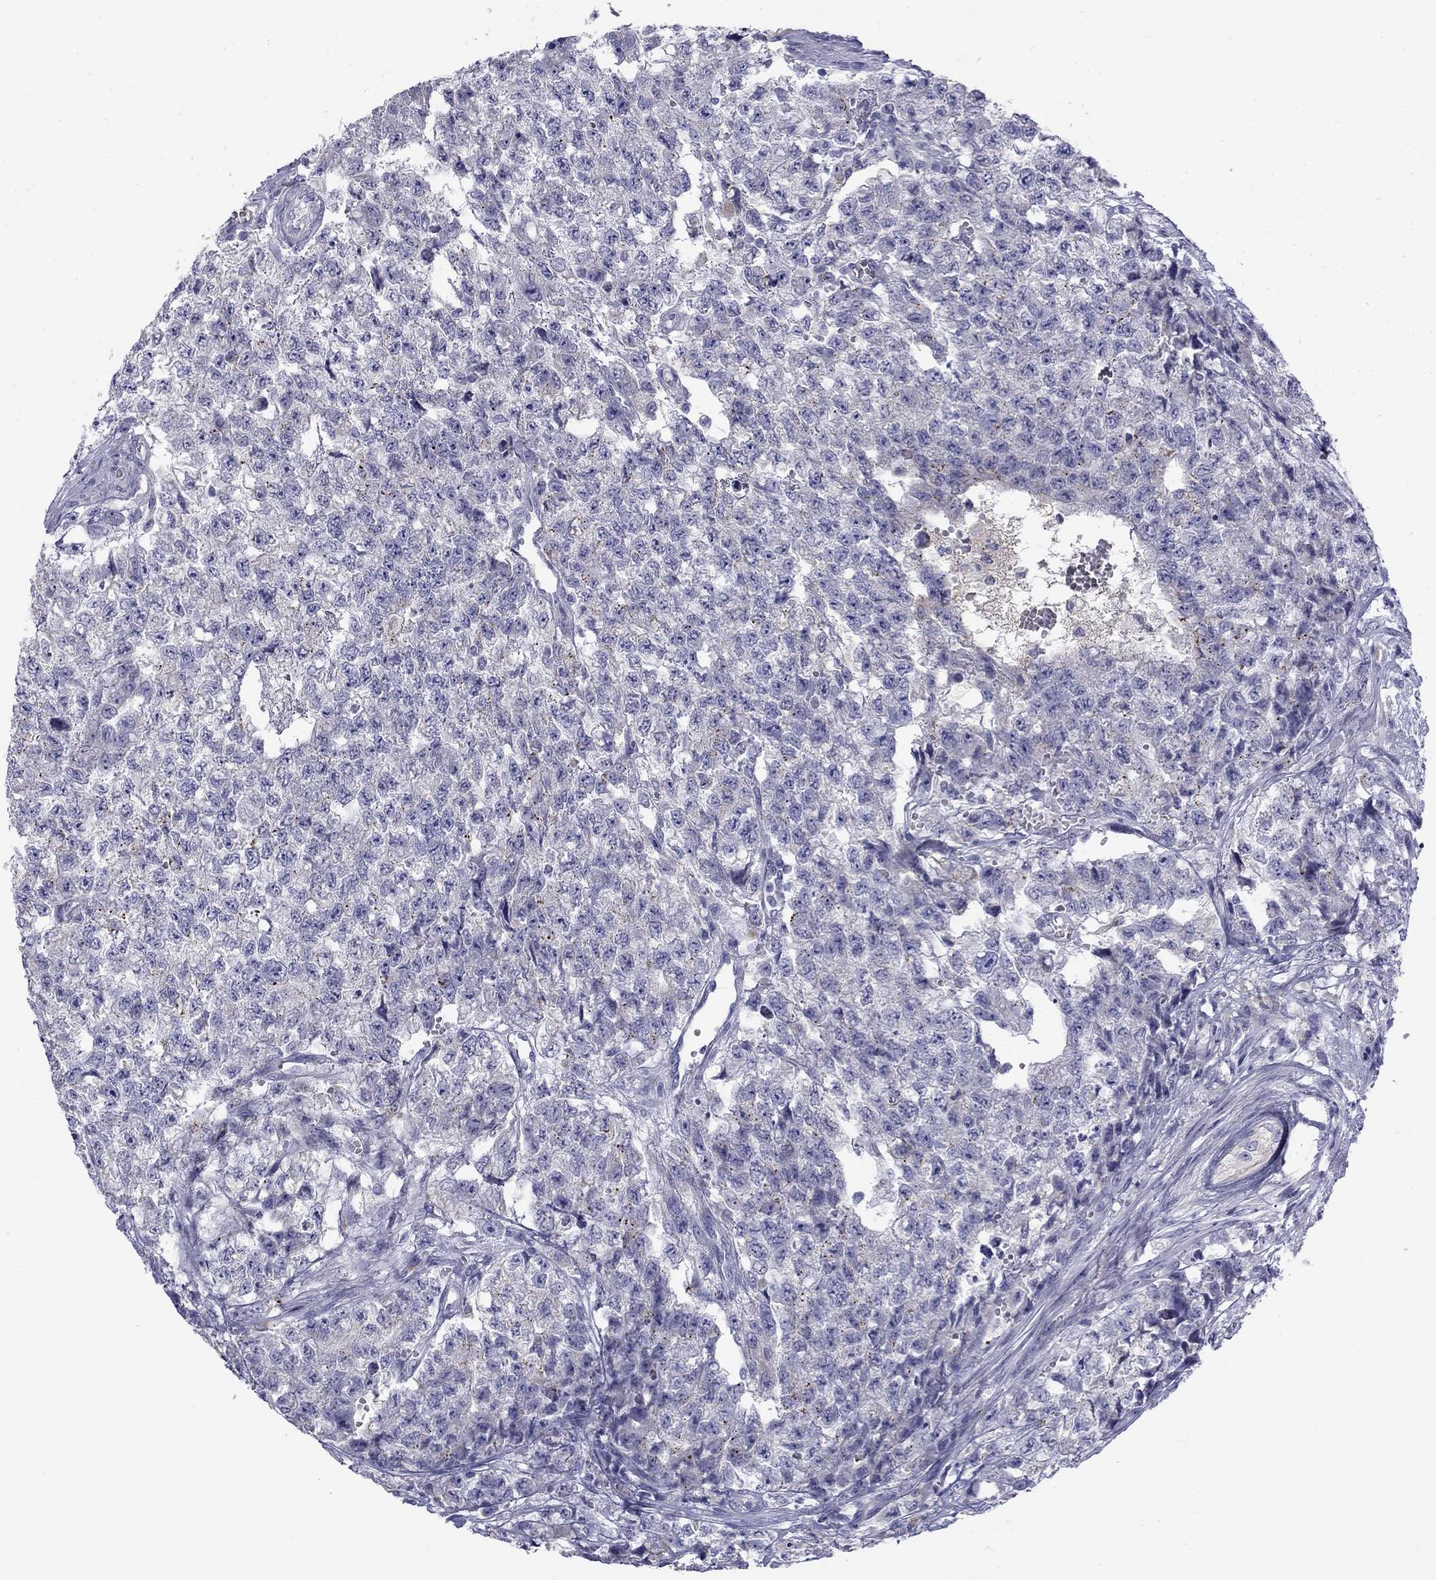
{"staining": {"intensity": "negative", "quantity": "none", "location": "none"}, "tissue": "testis cancer", "cell_type": "Tumor cells", "image_type": "cancer", "snomed": [{"axis": "morphology", "description": "Seminoma, NOS"}, {"axis": "morphology", "description": "Carcinoma, Embryonal, NOS"}, {"axis": "topography", "description": "Testis"}], "caption": "This is a micrograph of immunohistochemistry (IHC) staining of testis embryonal carcinoma, which shows no staining in tumor cells.", "gene": "CLPSL2", "patient": {"sex": "male", "age": 22}}